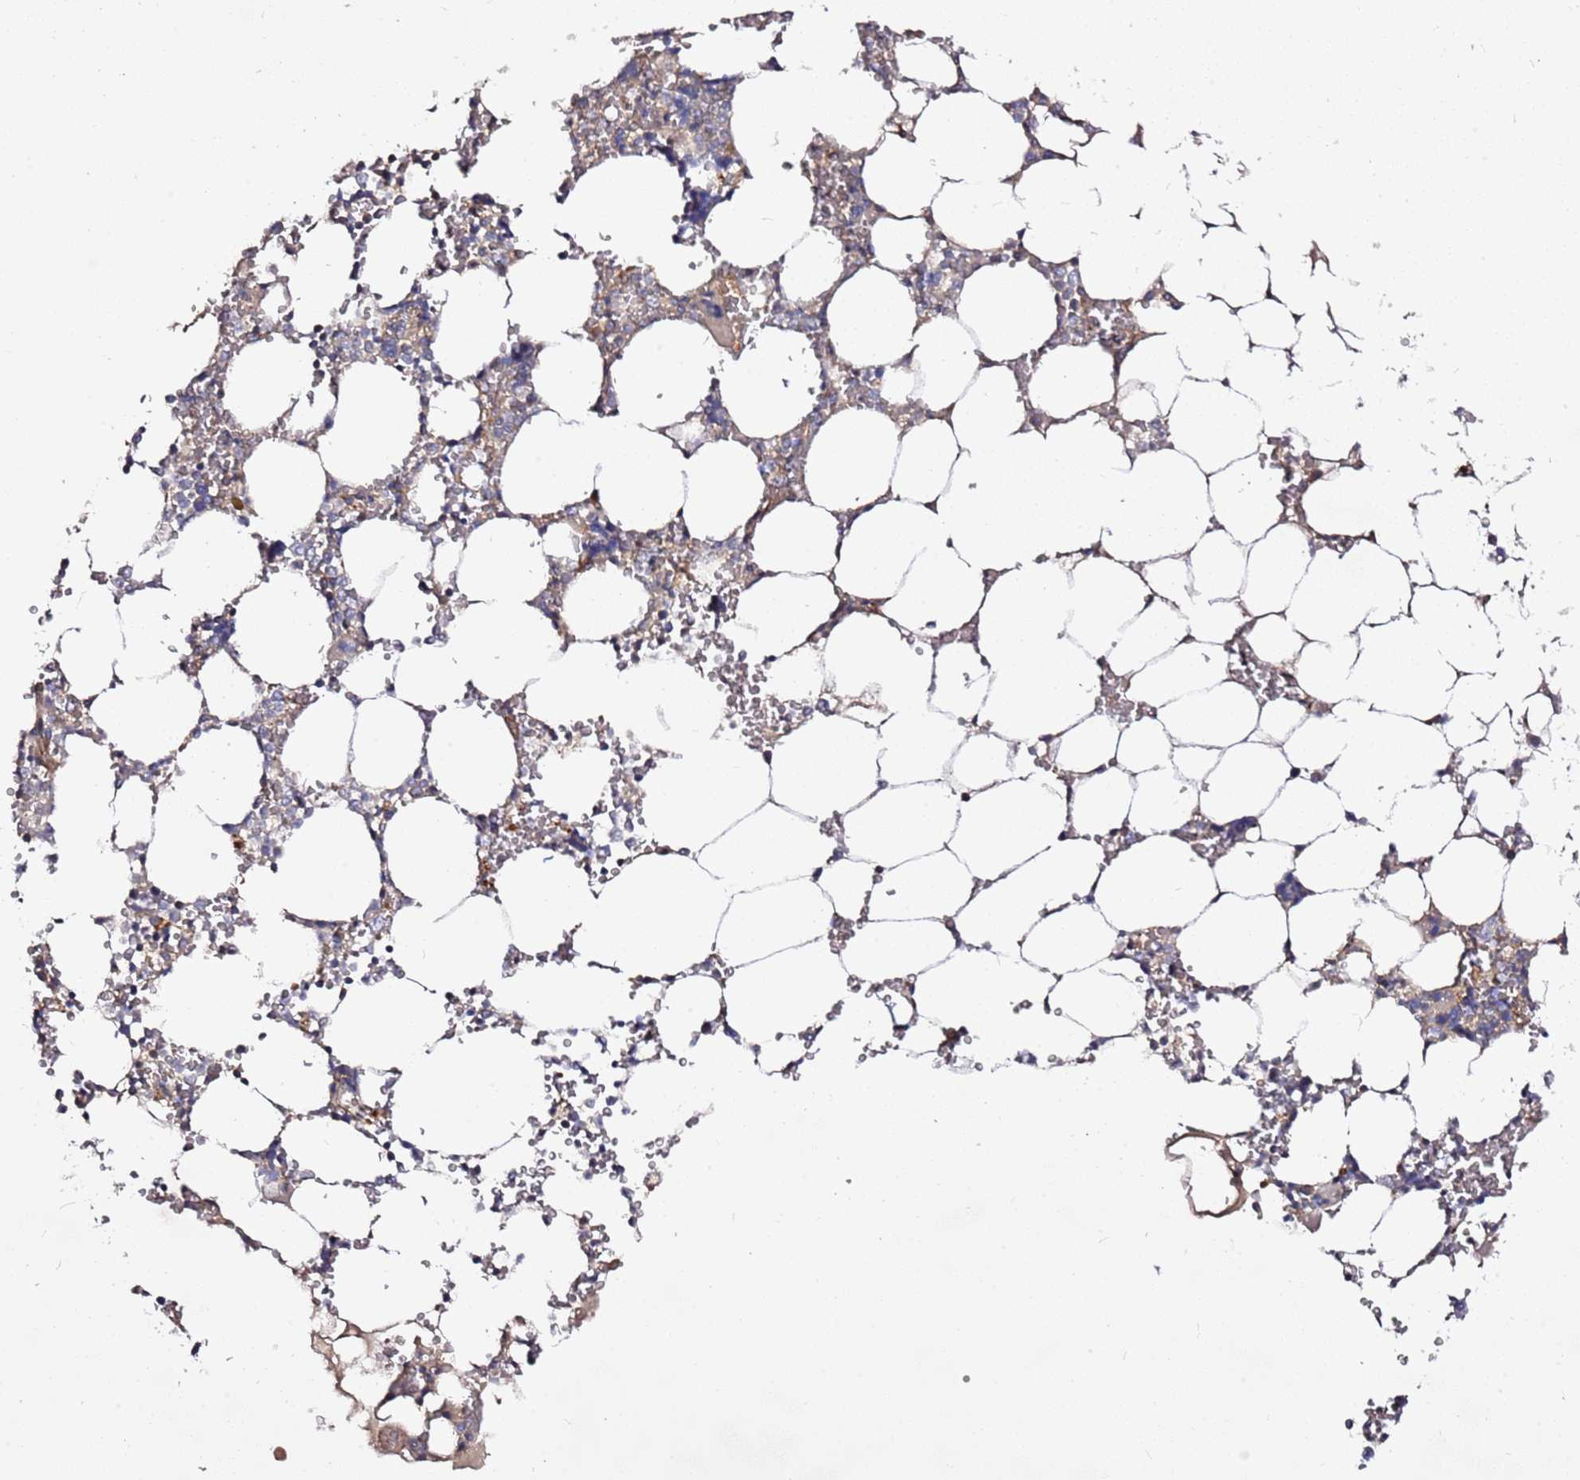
{"staining": {"intensity": "negative", "quantity": "none", "location": "none"}, "tissue": "bone marrow", "cell_type": "Hematopoietic cells", "image_type": "normal", "snomed": [{"axis": "morphology", "description": "Normal tissue, NOS"}, {"axis": "topography", "description": "Bone marrow"}], "caption": "Immunohistochemistry (IHC) of normal human bone marrow demonstrates no expression in hematopoietic cells. (Brightfield microscopy of DAB IHC at high magnification).", "gene": "GNL1", "patient": {"sex": "male", "age": 64}}